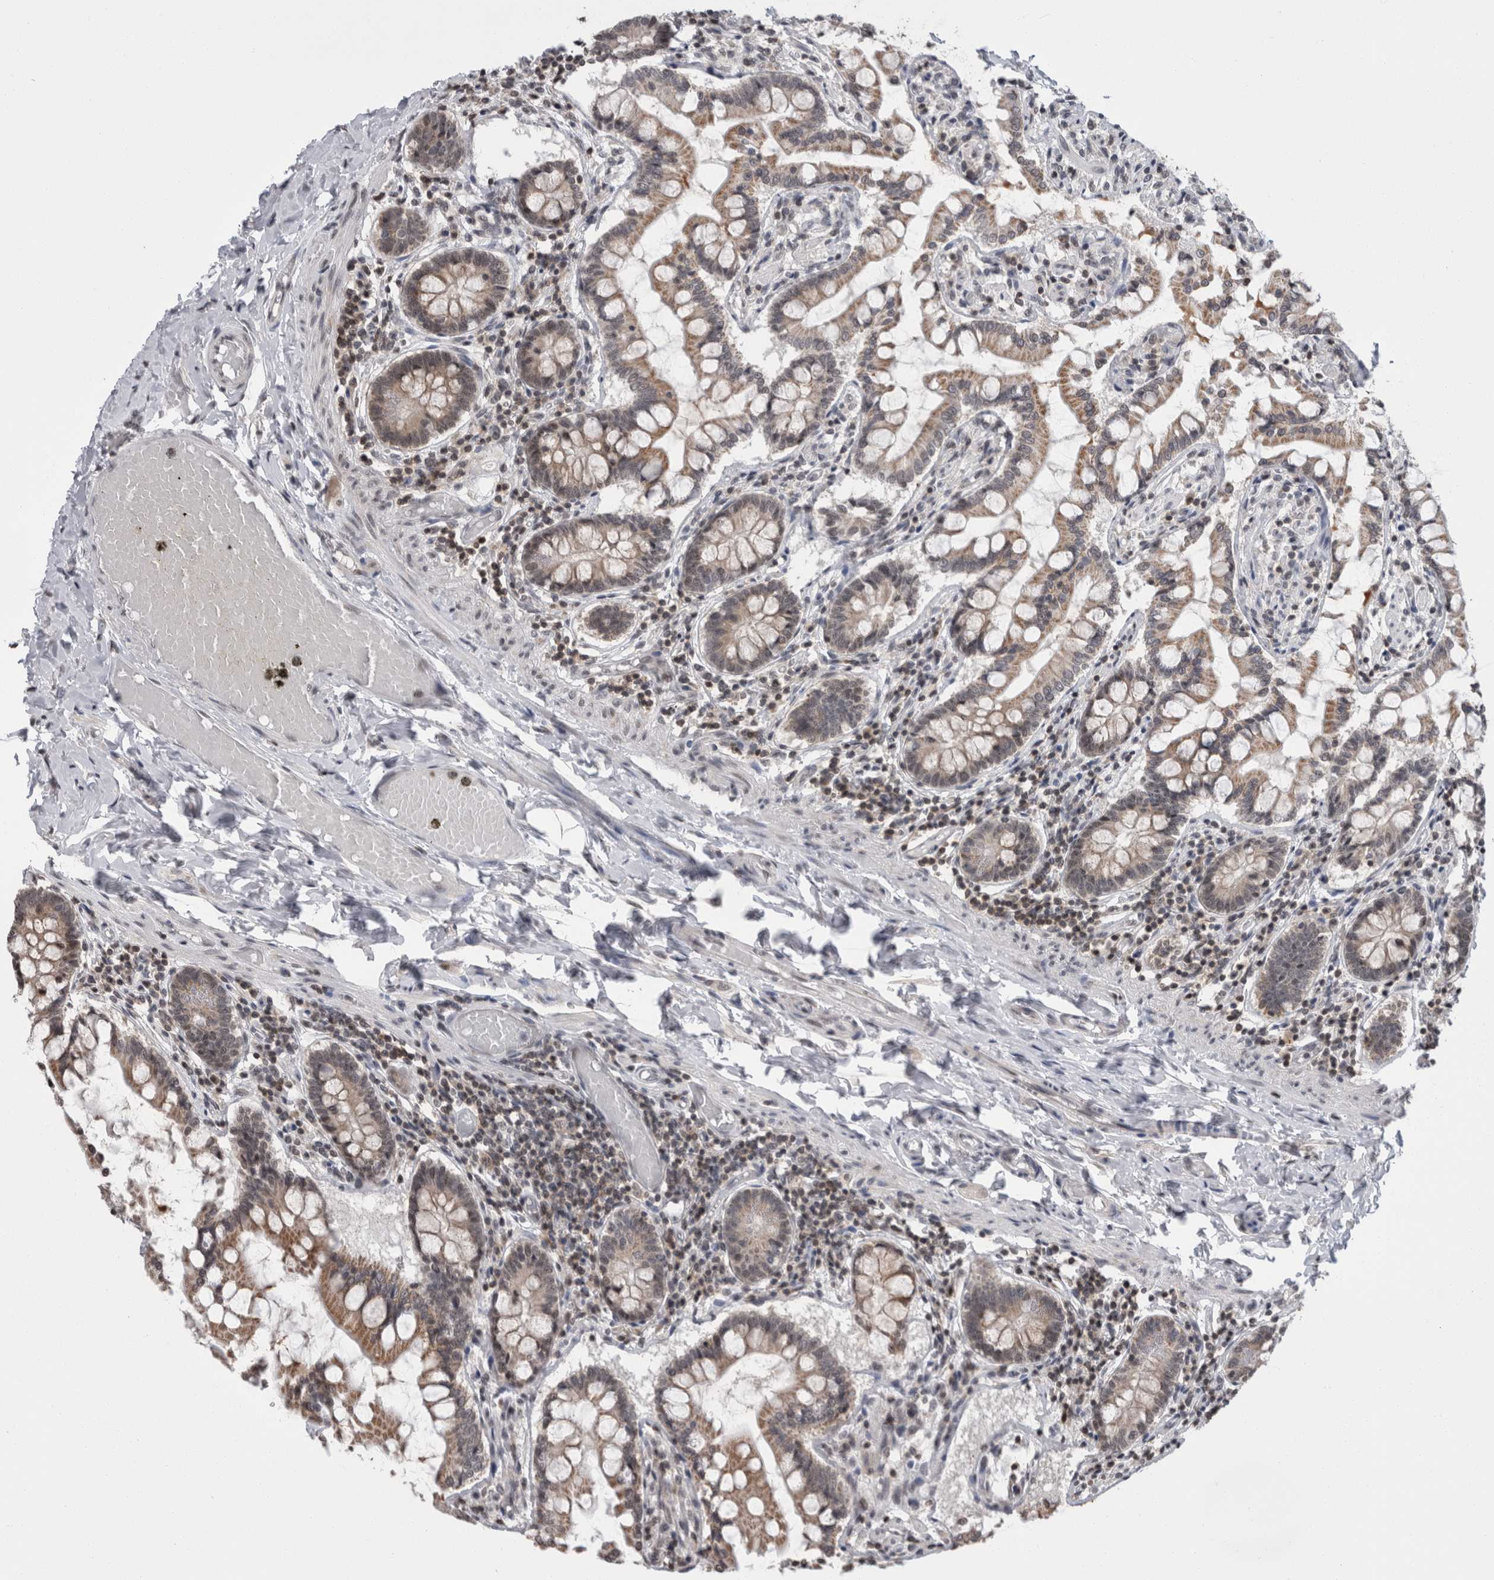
{"staining": {"intensity": "moderate", "quantity": ">75%", "location": "cytoplasmic/membranous,nuclear"}, "tissue": "small intestine", "cell_type": "Glandular cells", "image_type": "normal", "snomed": [{"axis": "morphology", "description": "Normal tissue, NOS"}, {"axis": "topography", "description": "Small intestine"}], "caption": "This histopathology image displays normal small intestine stained with immunohistochemistry (IHC) to label a protein in brown. The cytoplasmic/membranous,nuclear of glandular cells show moderate positivity for the protein. Nuclei are counter-stained blue.", "gene": "ZBTB11", "patient": {"sex": "male", "age": 41}}